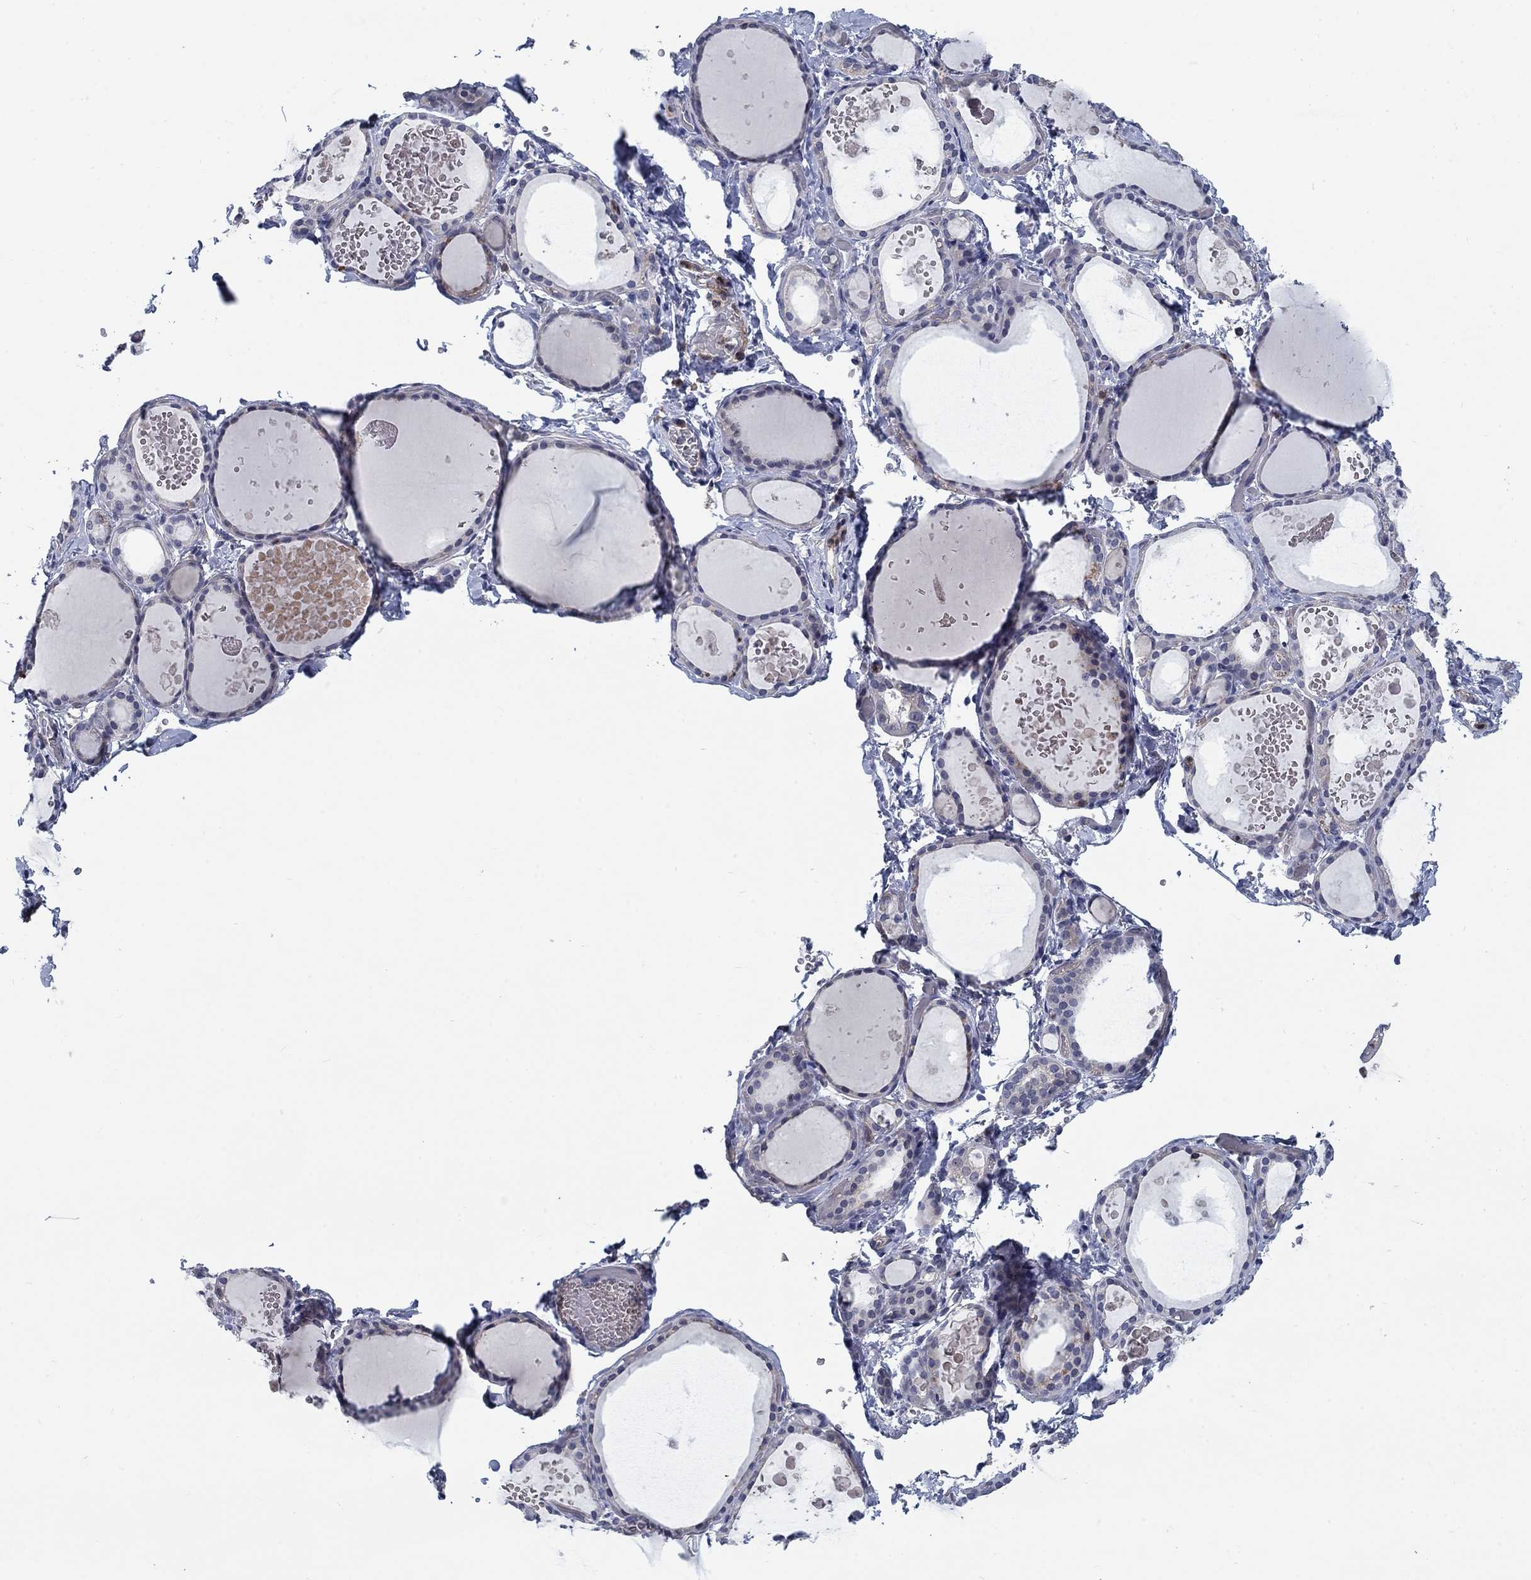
{"staining": {"intensity": "negative", "quantity": "none", "location": "none"}, "tissue": "thyroid gland", "cell_type": "Glandular cells", "image_type": "normal", "snomed": [{"axis": "morphology", "description": "Normal tissue, NOS"}, {"axis": "topography", "description": "Thyroid gland"}], "caption": "There is no significant staining in glandular cells of thyroid gland. (DAB (3,3'-diaminobenzidine) immunohistochemistry (IHC), high magnification).", "gene": "KIF15", "patient": {"sex": "female", "age": 56}}